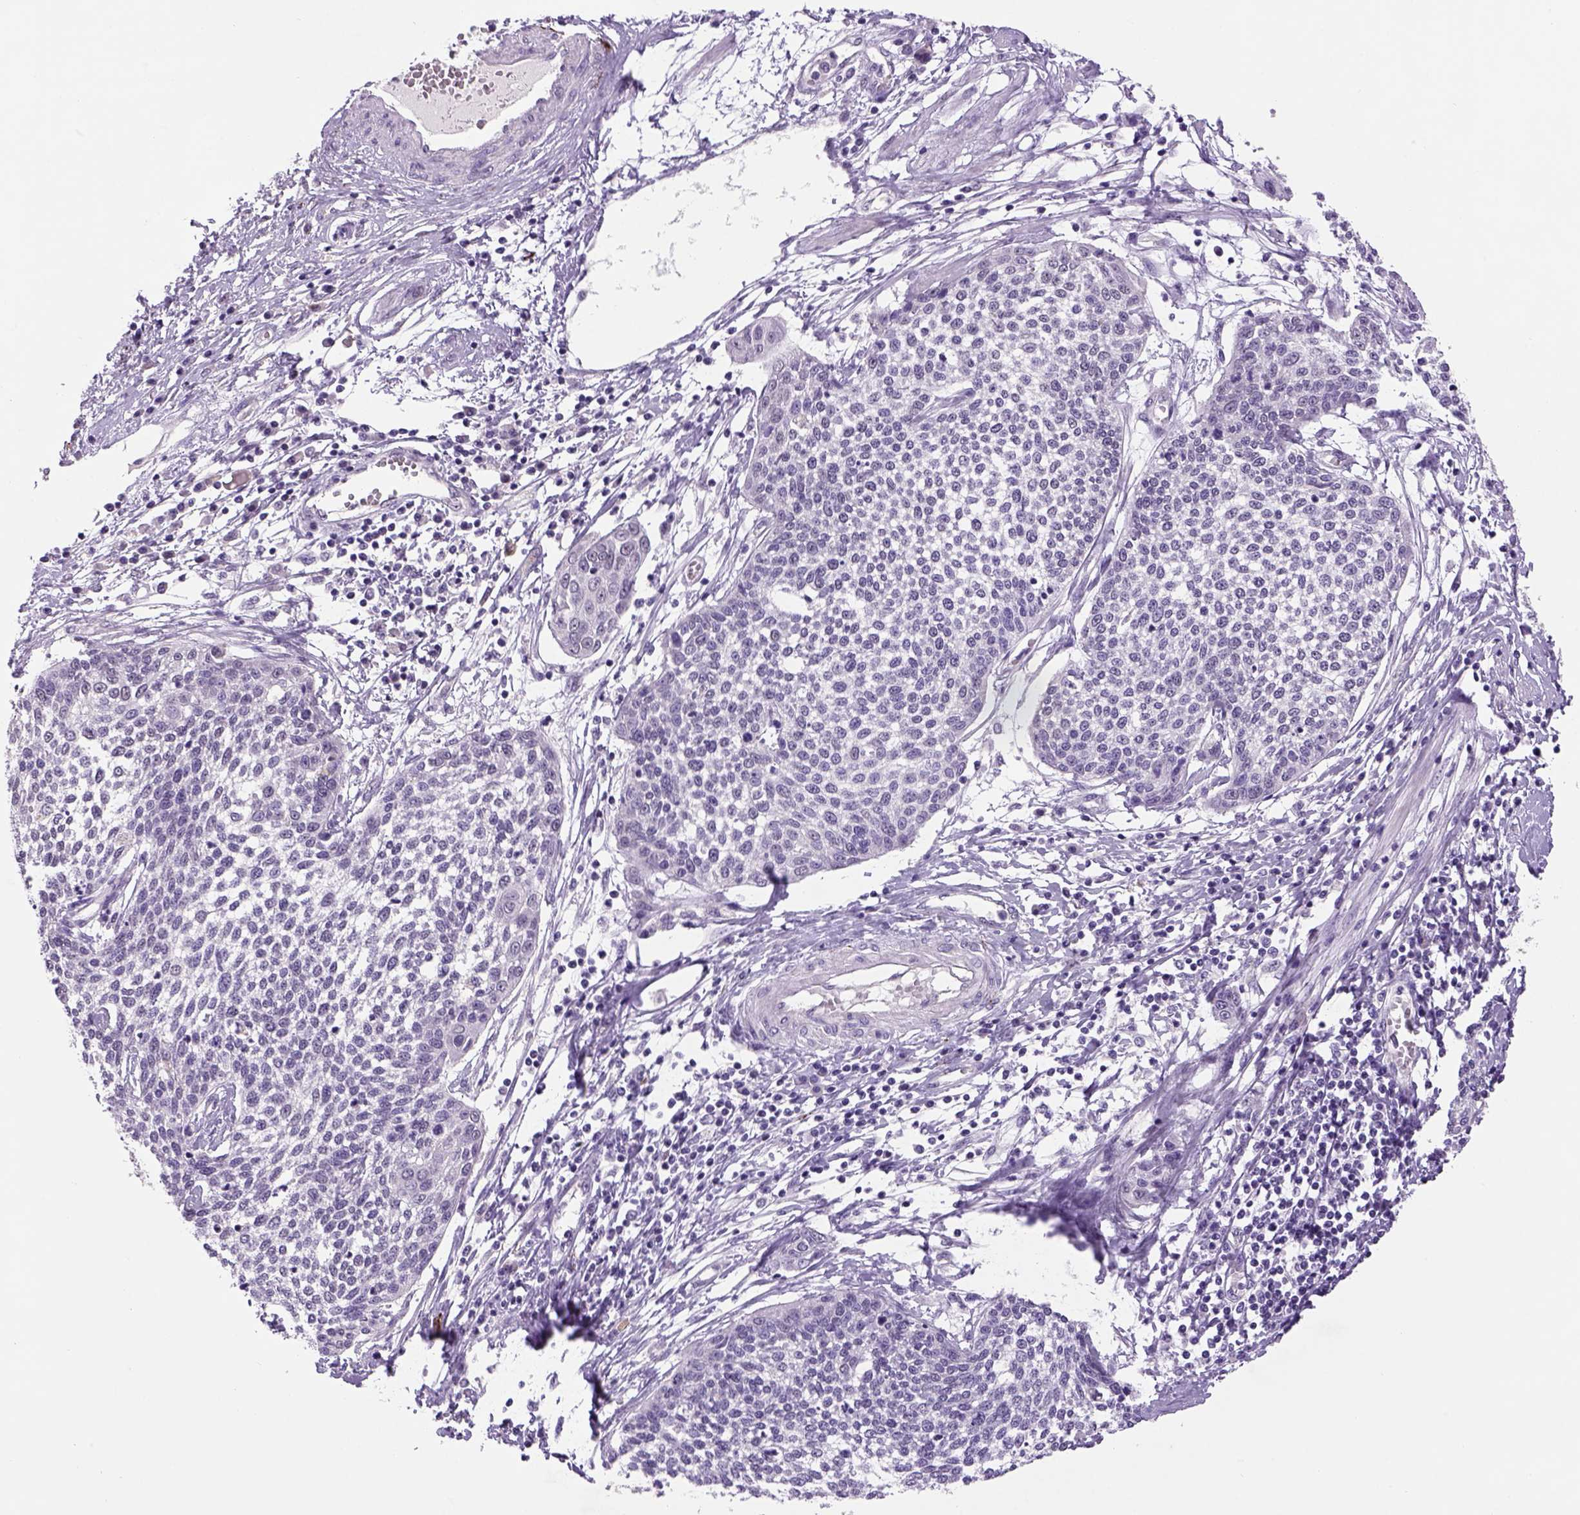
{"staining": {"intensity": "negative", "quantity": "none", "location": "none"}, "tissue": "cervical cancer", "cell_type": "Tumor cells", "image_type": "cancer", "snomed": [{"axis": "morphology", "description": "Squamous cell carcinoma, NOS"}, {"axis": "topography", "description": "Cervix"}], "caption": "Squamous cell carcinoma (cervical) stained for a protein using immunohistochemistry displays no staining tumor cells.", "gene": "DBH", "patient": {"sex": "female", "age": 34}}